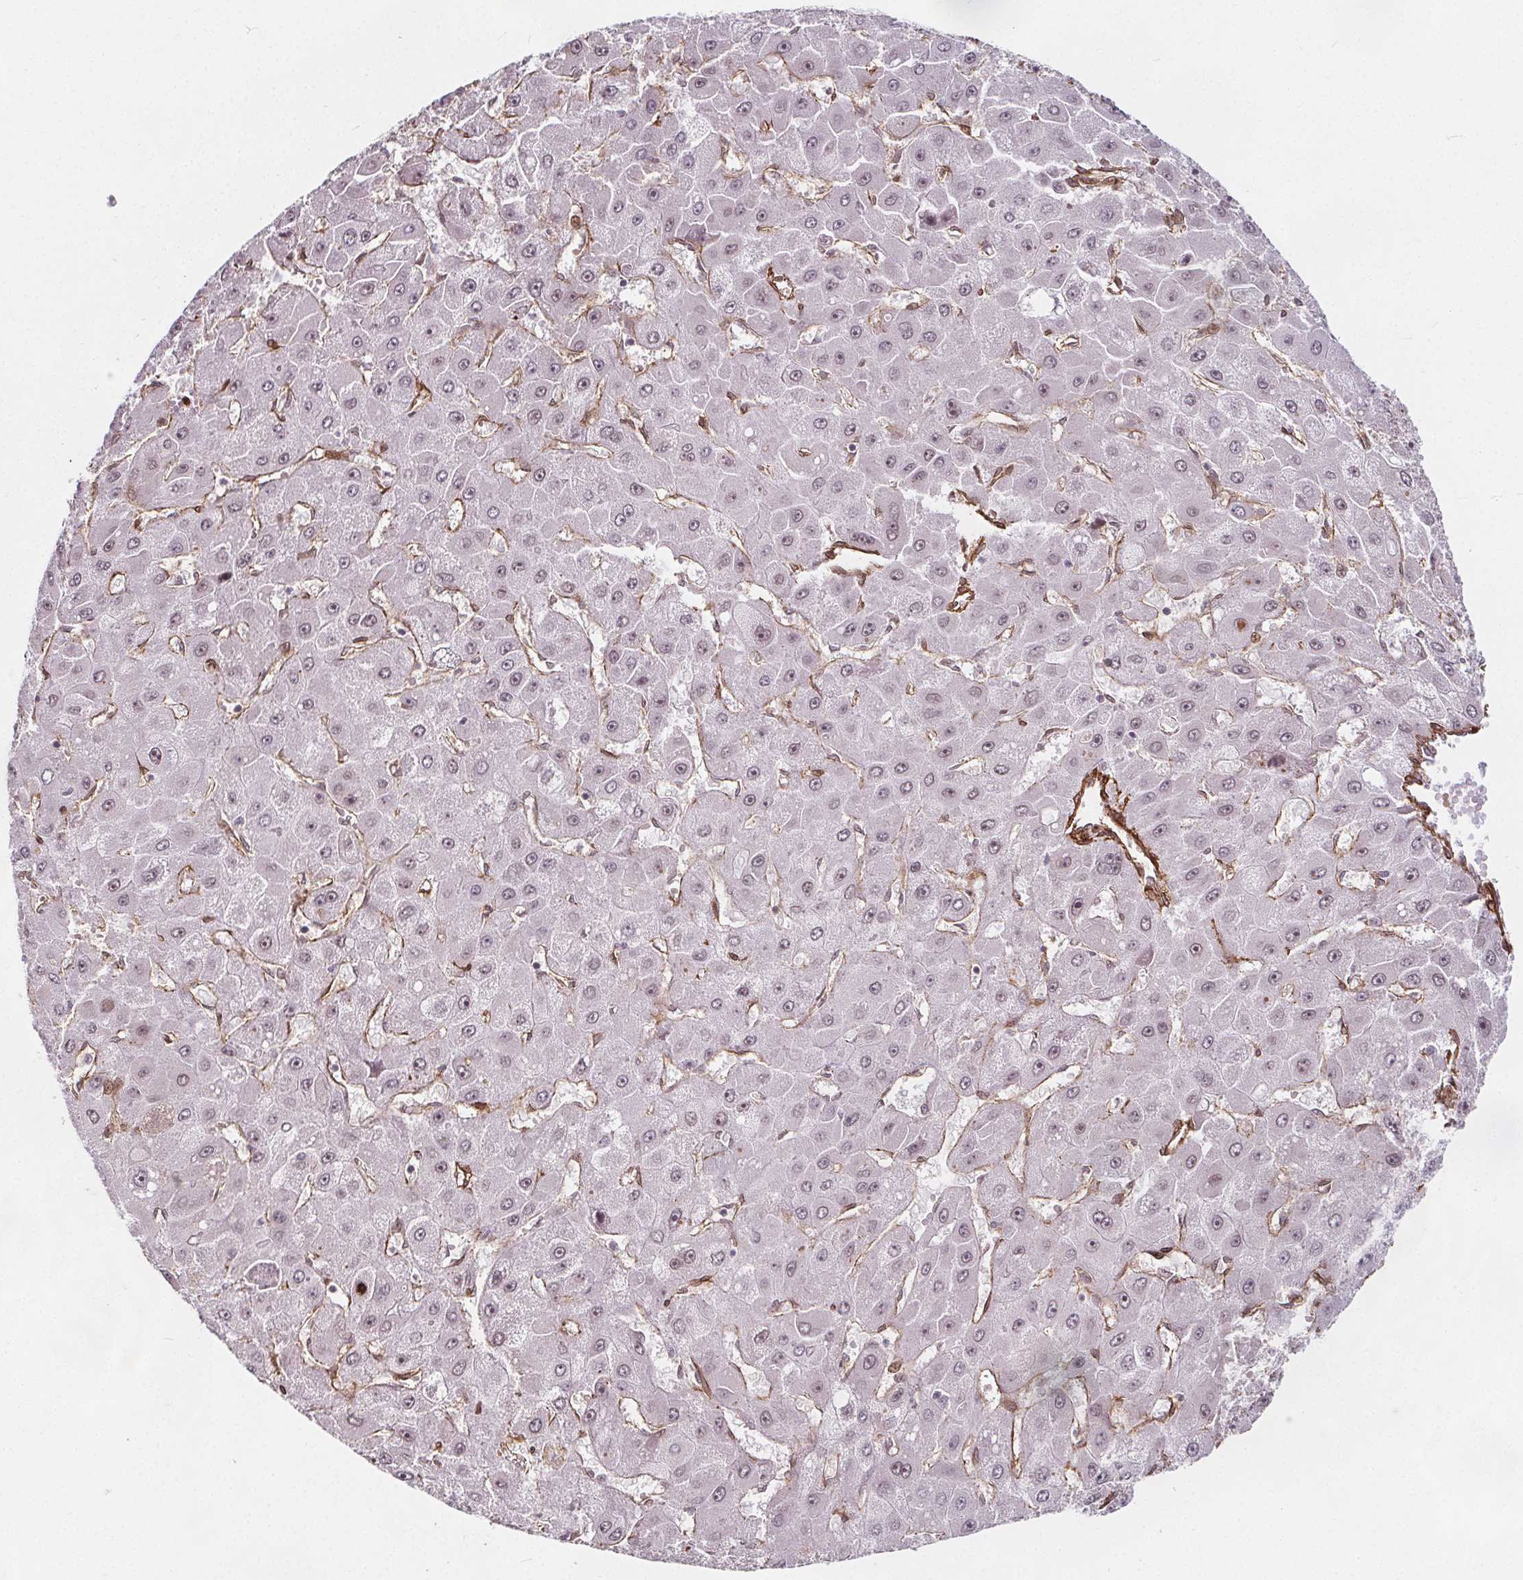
{"staining": {"intensity": "weak", "quantity": ">75%", "location": "nuclear"}, "tissue": "liver cancer", "cell_type": "Tumor cells", "image_type": "cancer", "snomed": [{"axis": "morphology", "description": "Carcinoma, Hepatocellular, NOS"}, {"axis": "topography", "description": "Liver"}], "caption": "Immunohistochemistry (IHC) histopathology image of liver cancer (hepatocellular carcinoma) stained for a protein (brown), which shows low levels of weak nuclear staining in approximately >75% of tumor cells.", "gene": "HAS1", "patient": {"sex": "female", "age": 25}}